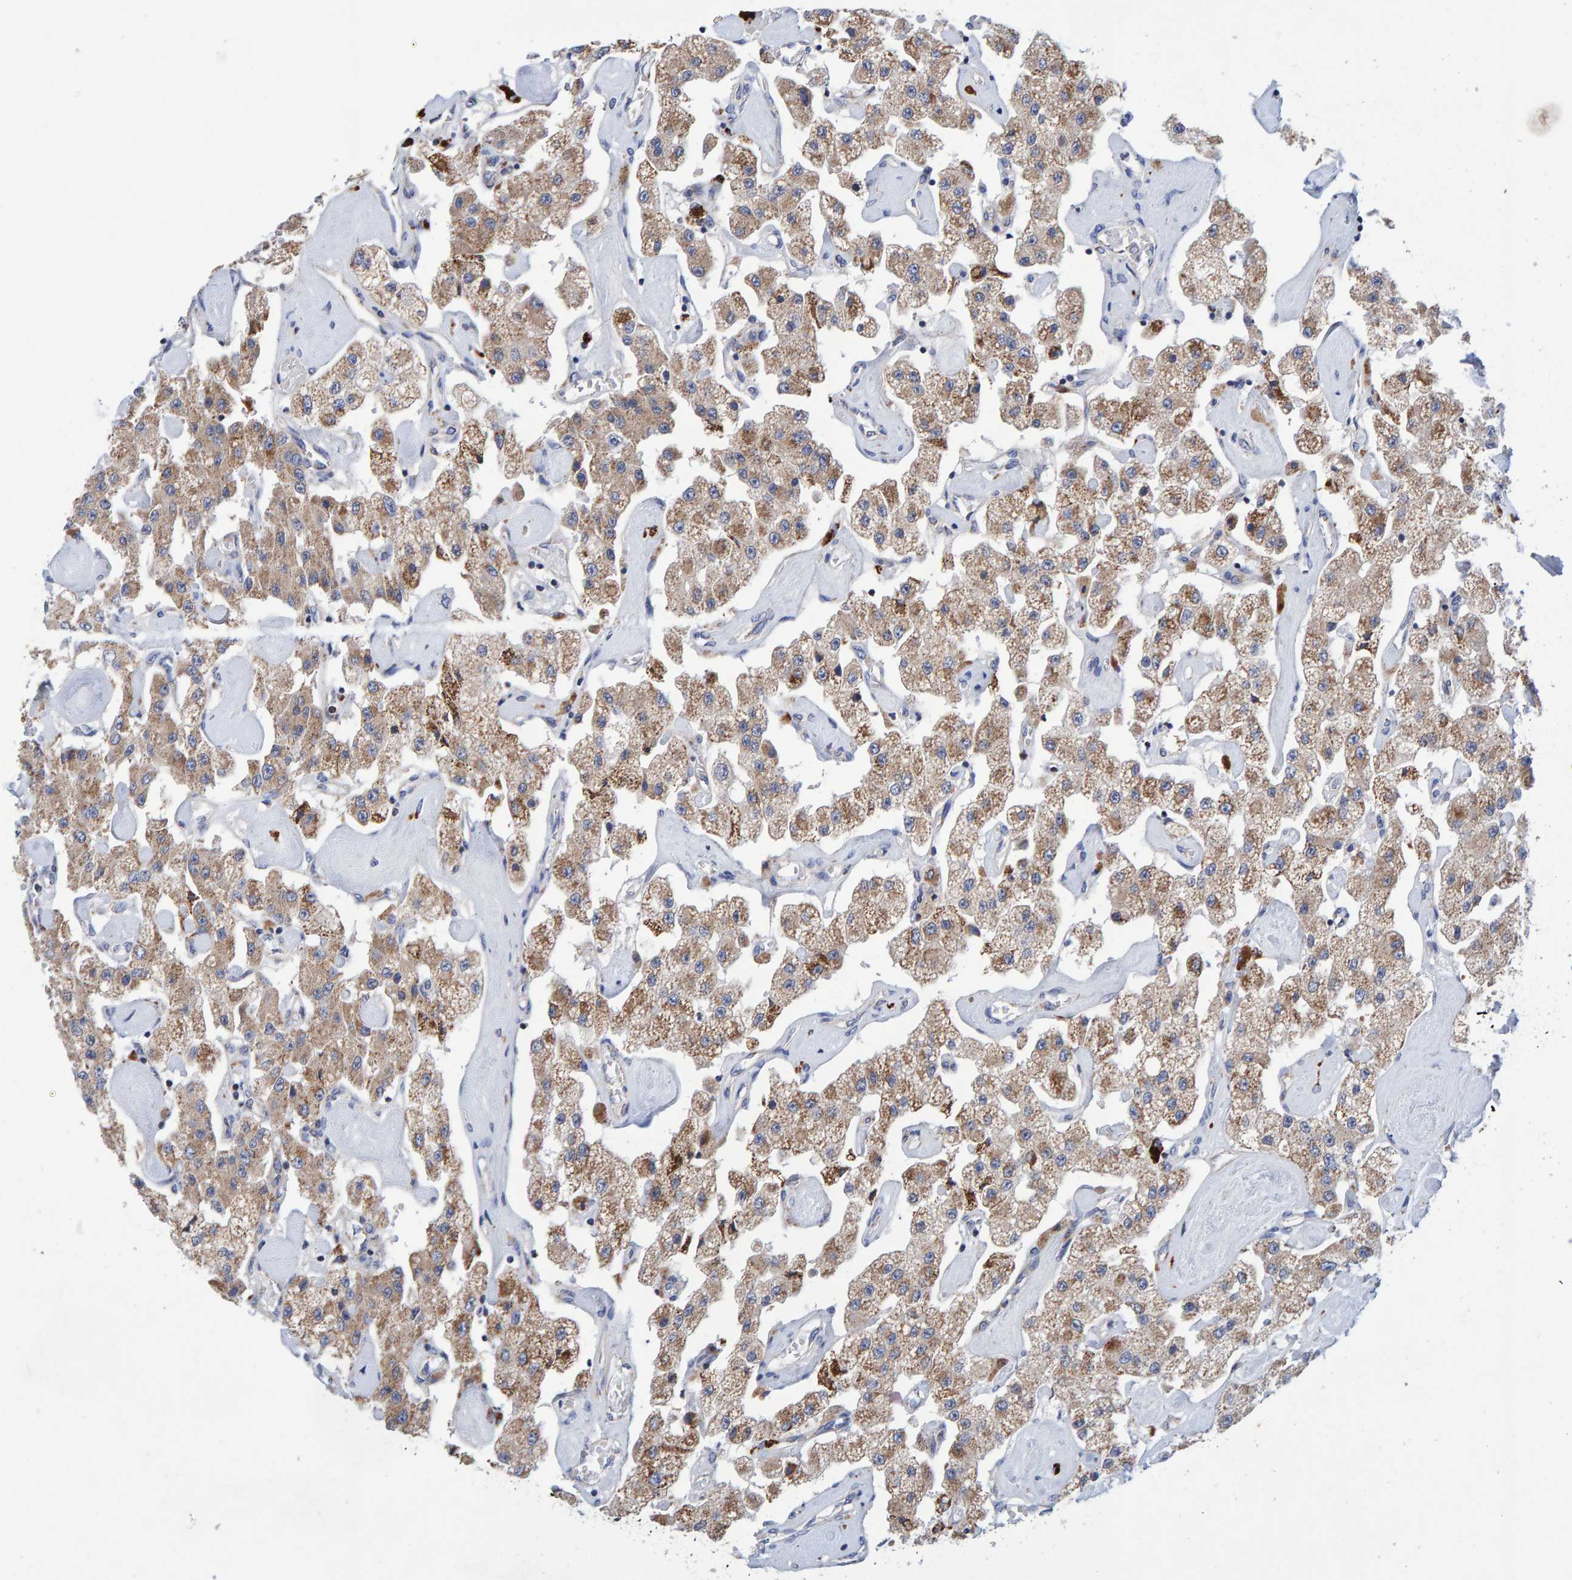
{"staining": {"intensity": "moderate", "quantity": ">75%", "location": "cytoplasmic/membranous"}, "tissue": "carcinoid", "cell_type": "Tumor cells", "image_type": "cancer", "snomed": [{"axis": "morphology", "description": "Carcinoid, malignant, NOS"}, {"axis": "topography", "description": "Pancreas"}], "caption": "Immunohistochemical staining of human carcinoid (malignant) demonstrates moderate cytoplasmic/membranous protein expression in about >75% of tumor cells.", "gene": "EFR3A", "patient": {"sex": "male", "age": 41}}